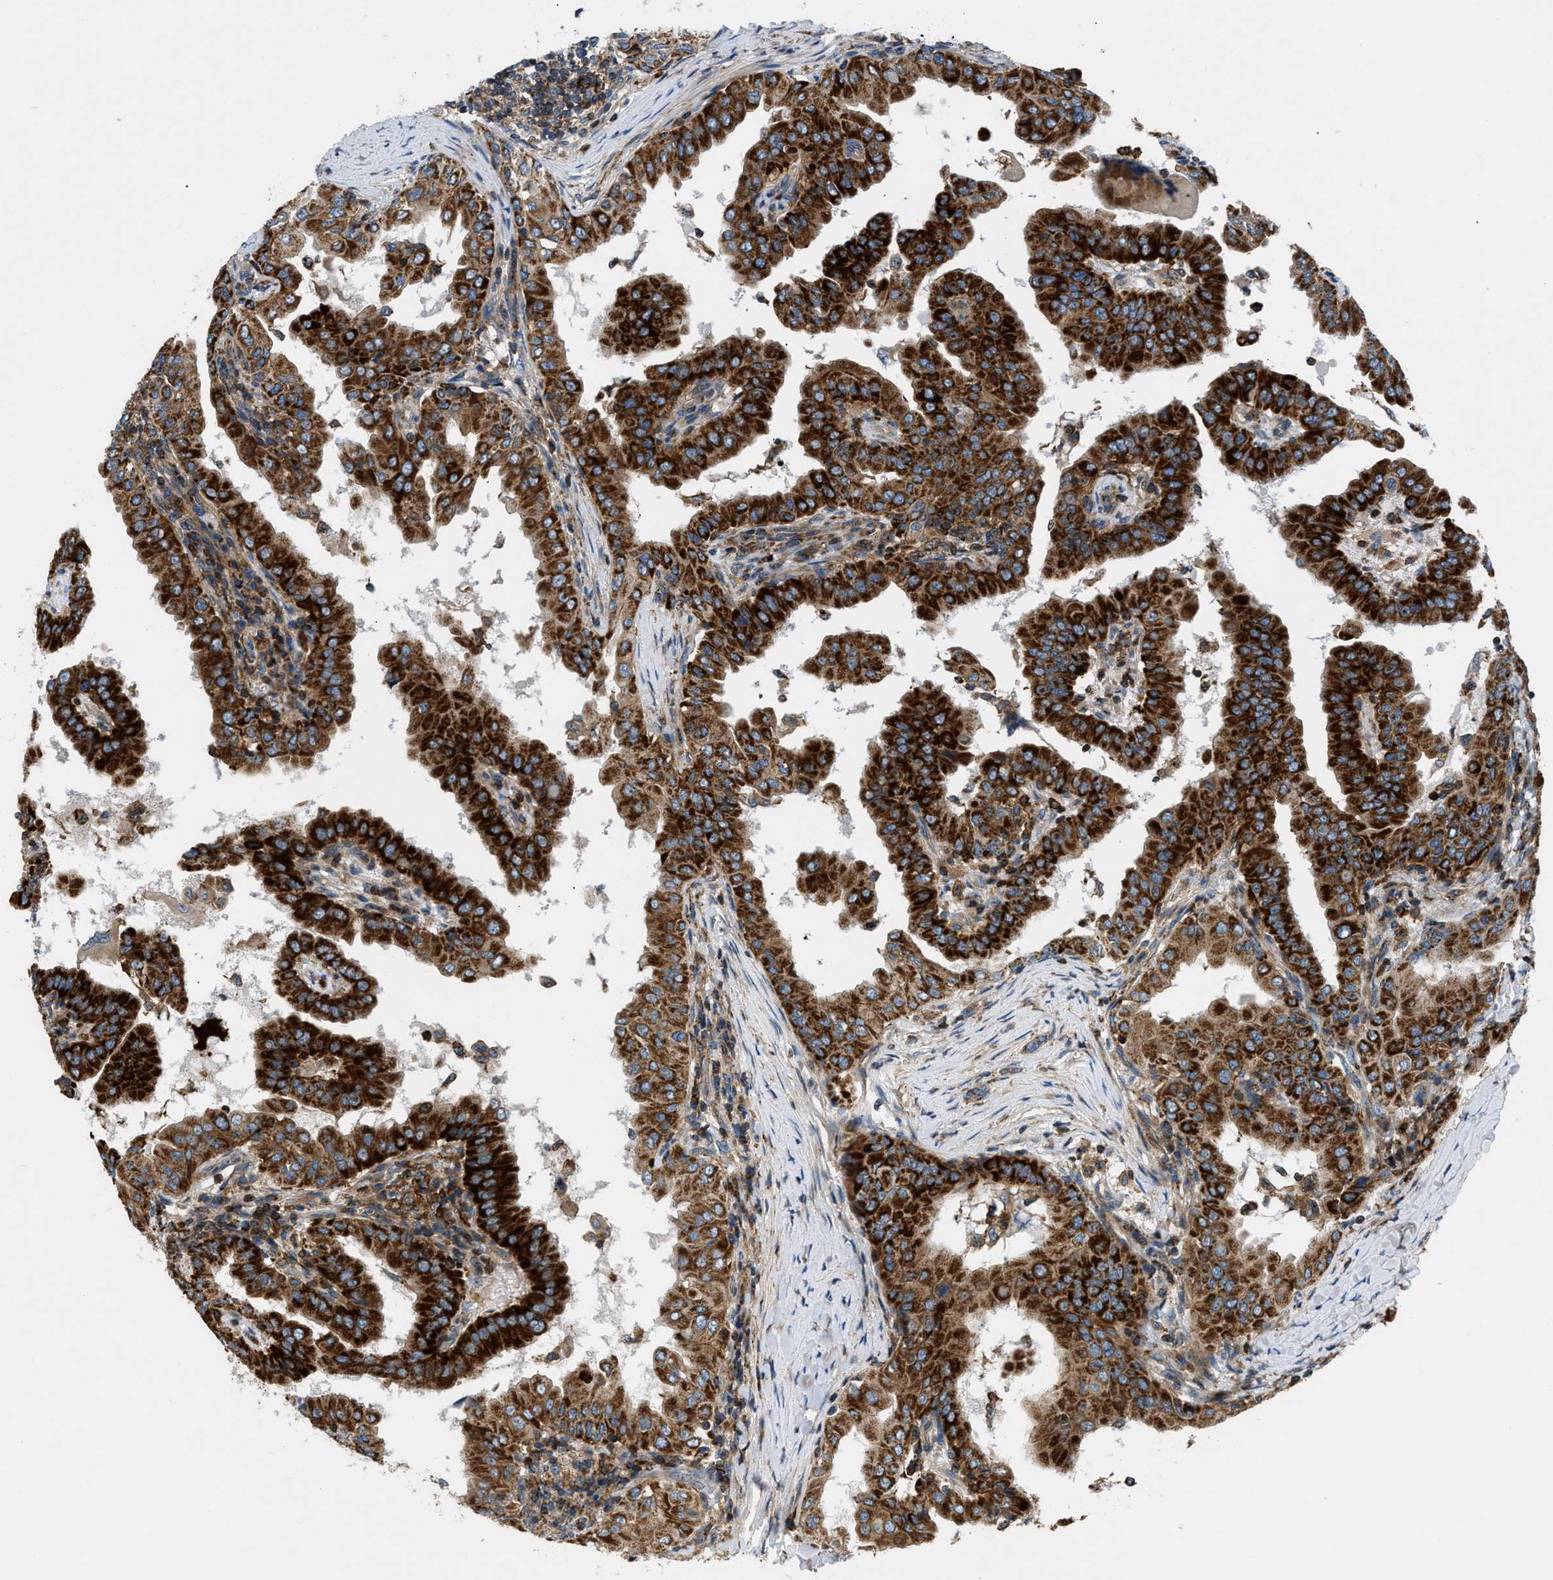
{"staining": {"intensity": "strong", "quantity": ">75%", "location": "cytoplasmic/membranous"}, "tissue": "thyroid cancer", "cell_type": "Tumor cells", "image_type": "cancer", "snomed": [{"axis": "morphology", "description": "Papillary adenocarcinoma, NOS"}, {"axis": "topography", "description": "Thyroid gland"}], "caption": "The immunohistochemical stain shows strong cytoplasmic/membranous staining in tumor cells of papillary adenocarcinoma (thyroid) tissue.", "gene": "DHODH", "patient": {"sex": "male", "age": 33}}